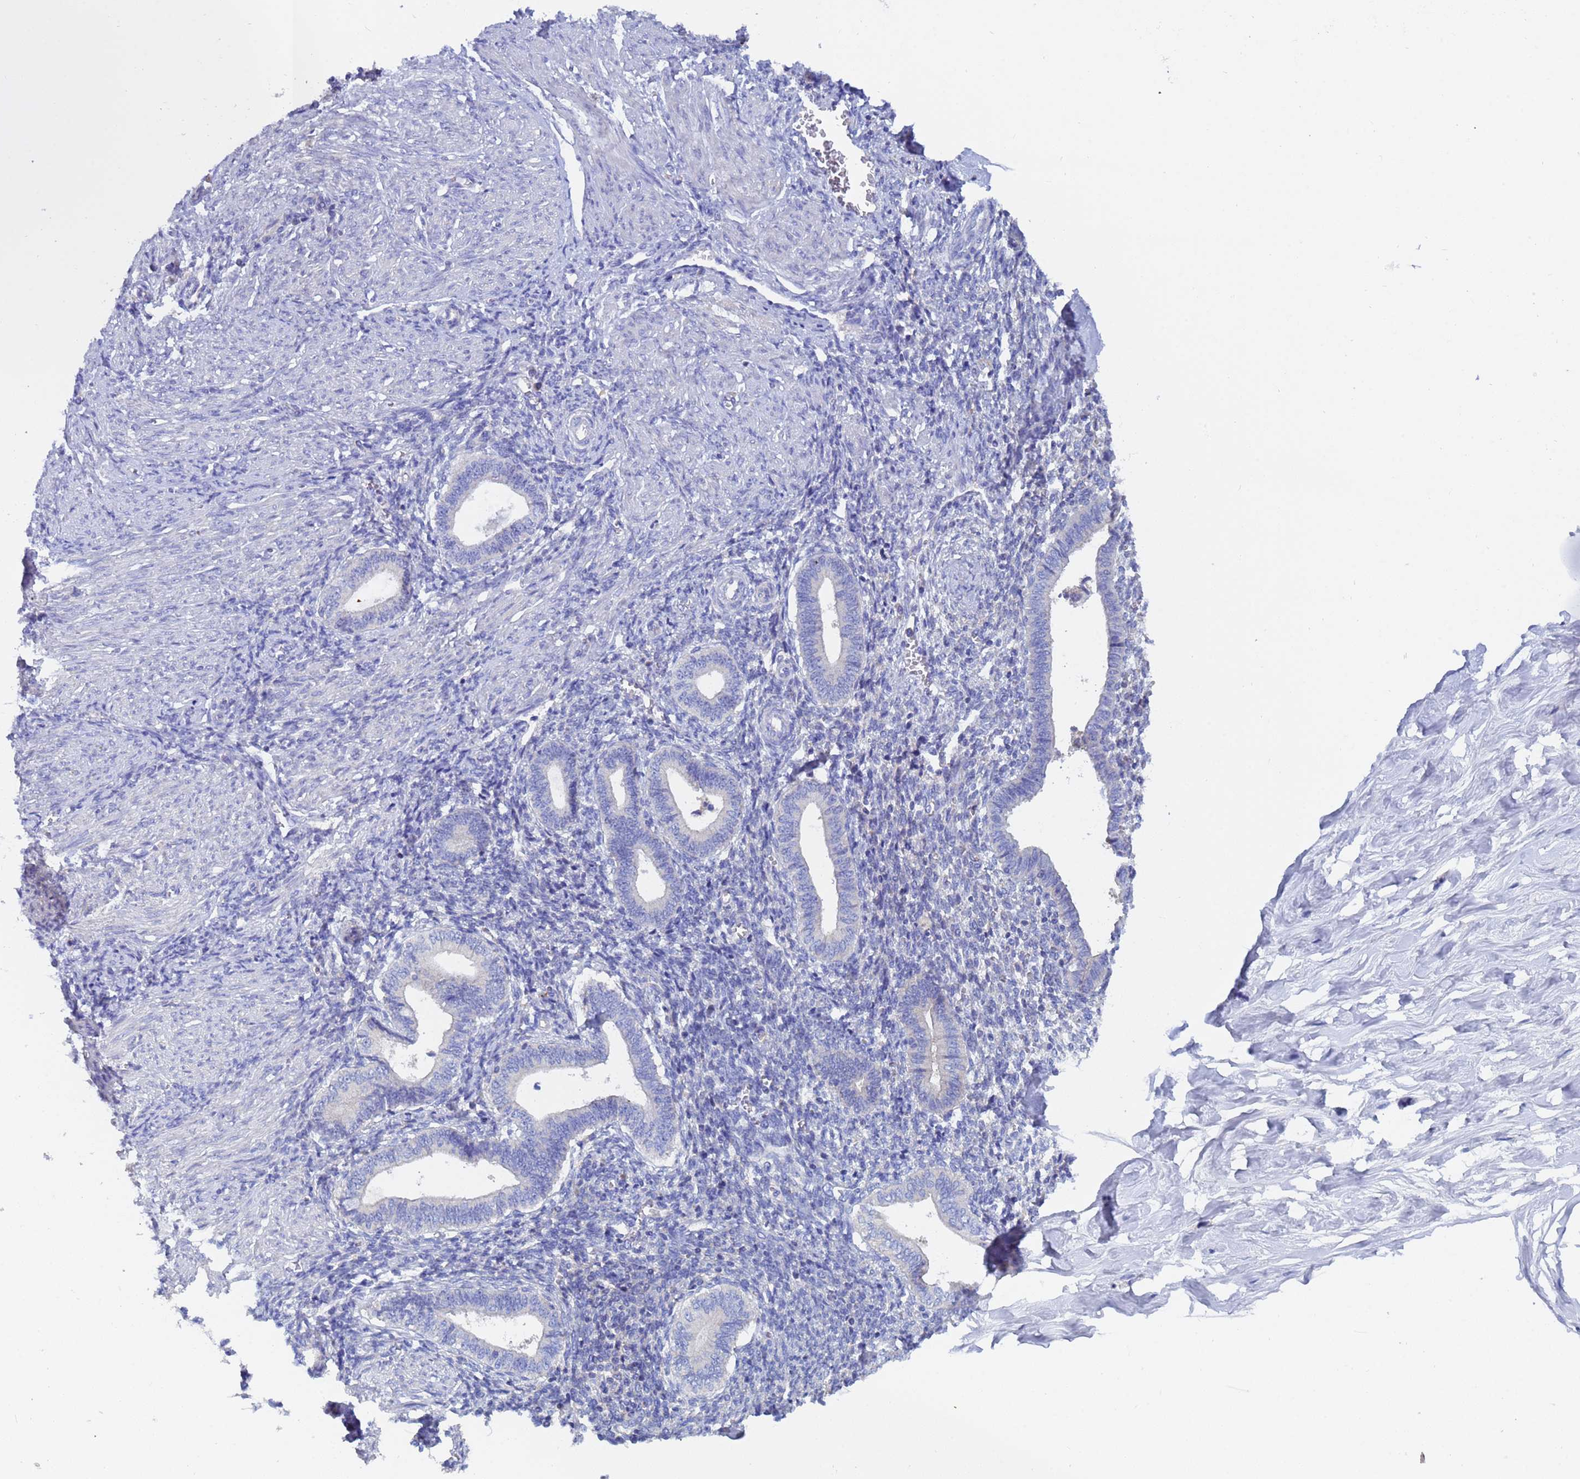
{"staining": {"intensity": "negative", "quantity": "none", "location": "none"}, "tissue": "endometrium", "cell_type": "Cells in endometrial stroma", "image_type": "normal", "snomed": [{"axis": "morphology", "description": "Normal tissue, NOS"}, {"axis": "topography", "description": "Endometrium"}], "caption": "DAB (3,3'-diaminobenzidine) immunohistochemical staining of benign human endometrium exhibits no significant staining in cells in endometrial stroma.", "gene": "UBE2O", "patient": {"sex": "female", "age": 44}}